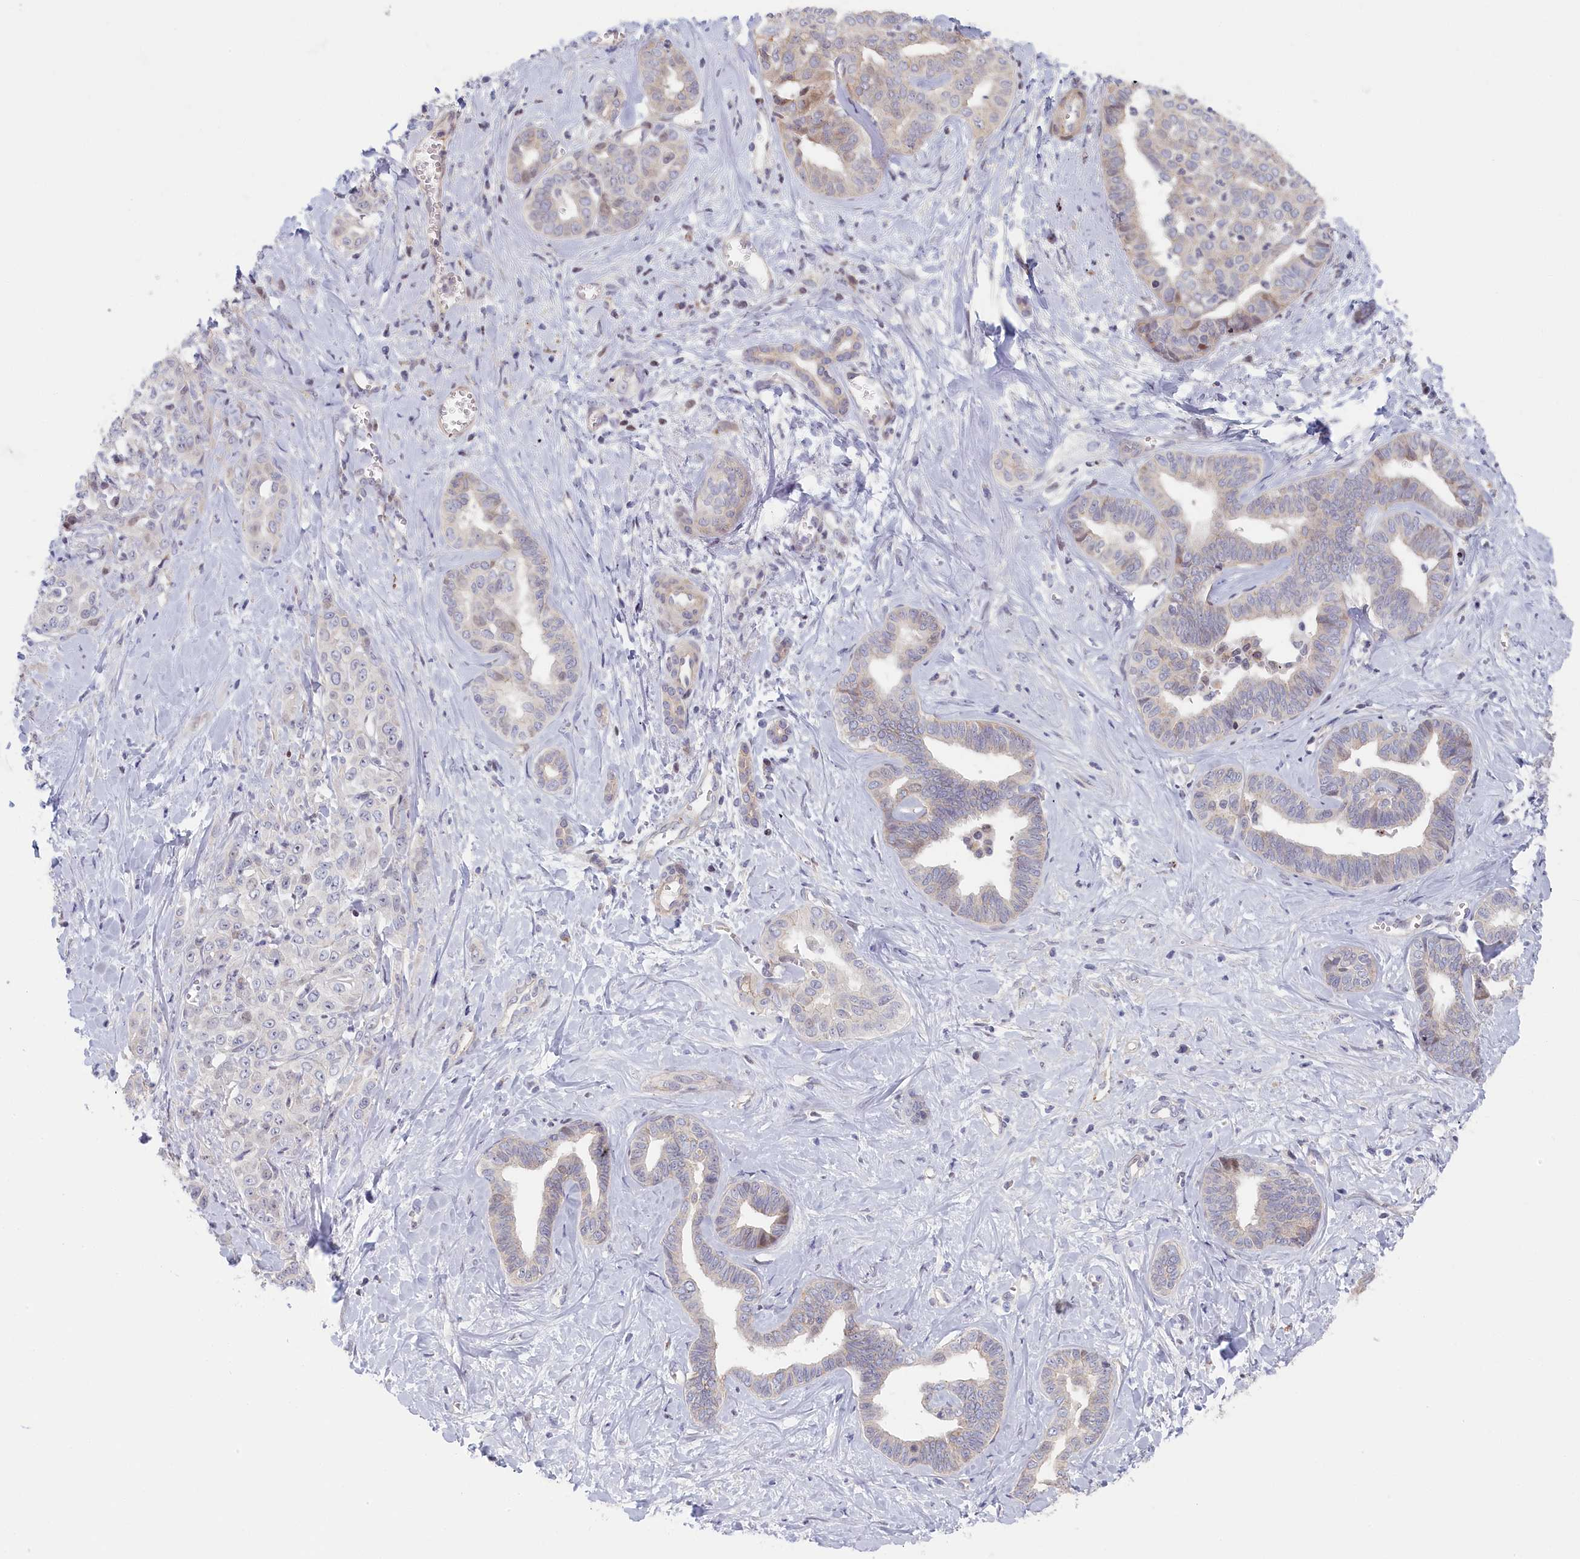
{"staining": {"intensity": "weak", "quantity": "<25%", "location": "cytoplasmic/membranous,nuclear"}, "tissue": "liver cancer", "cell_type": "Tumor cells", "image_type": "cancer", "snomed": [{"axis": "morphology", "description": "Cholangiocarcinoma"}, {"axis": "topography", "description": "Liver"}], "caption": "The histopathology image shows no significant staining in tumor cells of cholangiocarcinoma (liver). Brightfield microscopy of IHC stained with DAB (brown) and hematoxylin (blue), captured at high magnification.", "gene": "INTS4", "patient": {"sex": "female", "age": 77}}